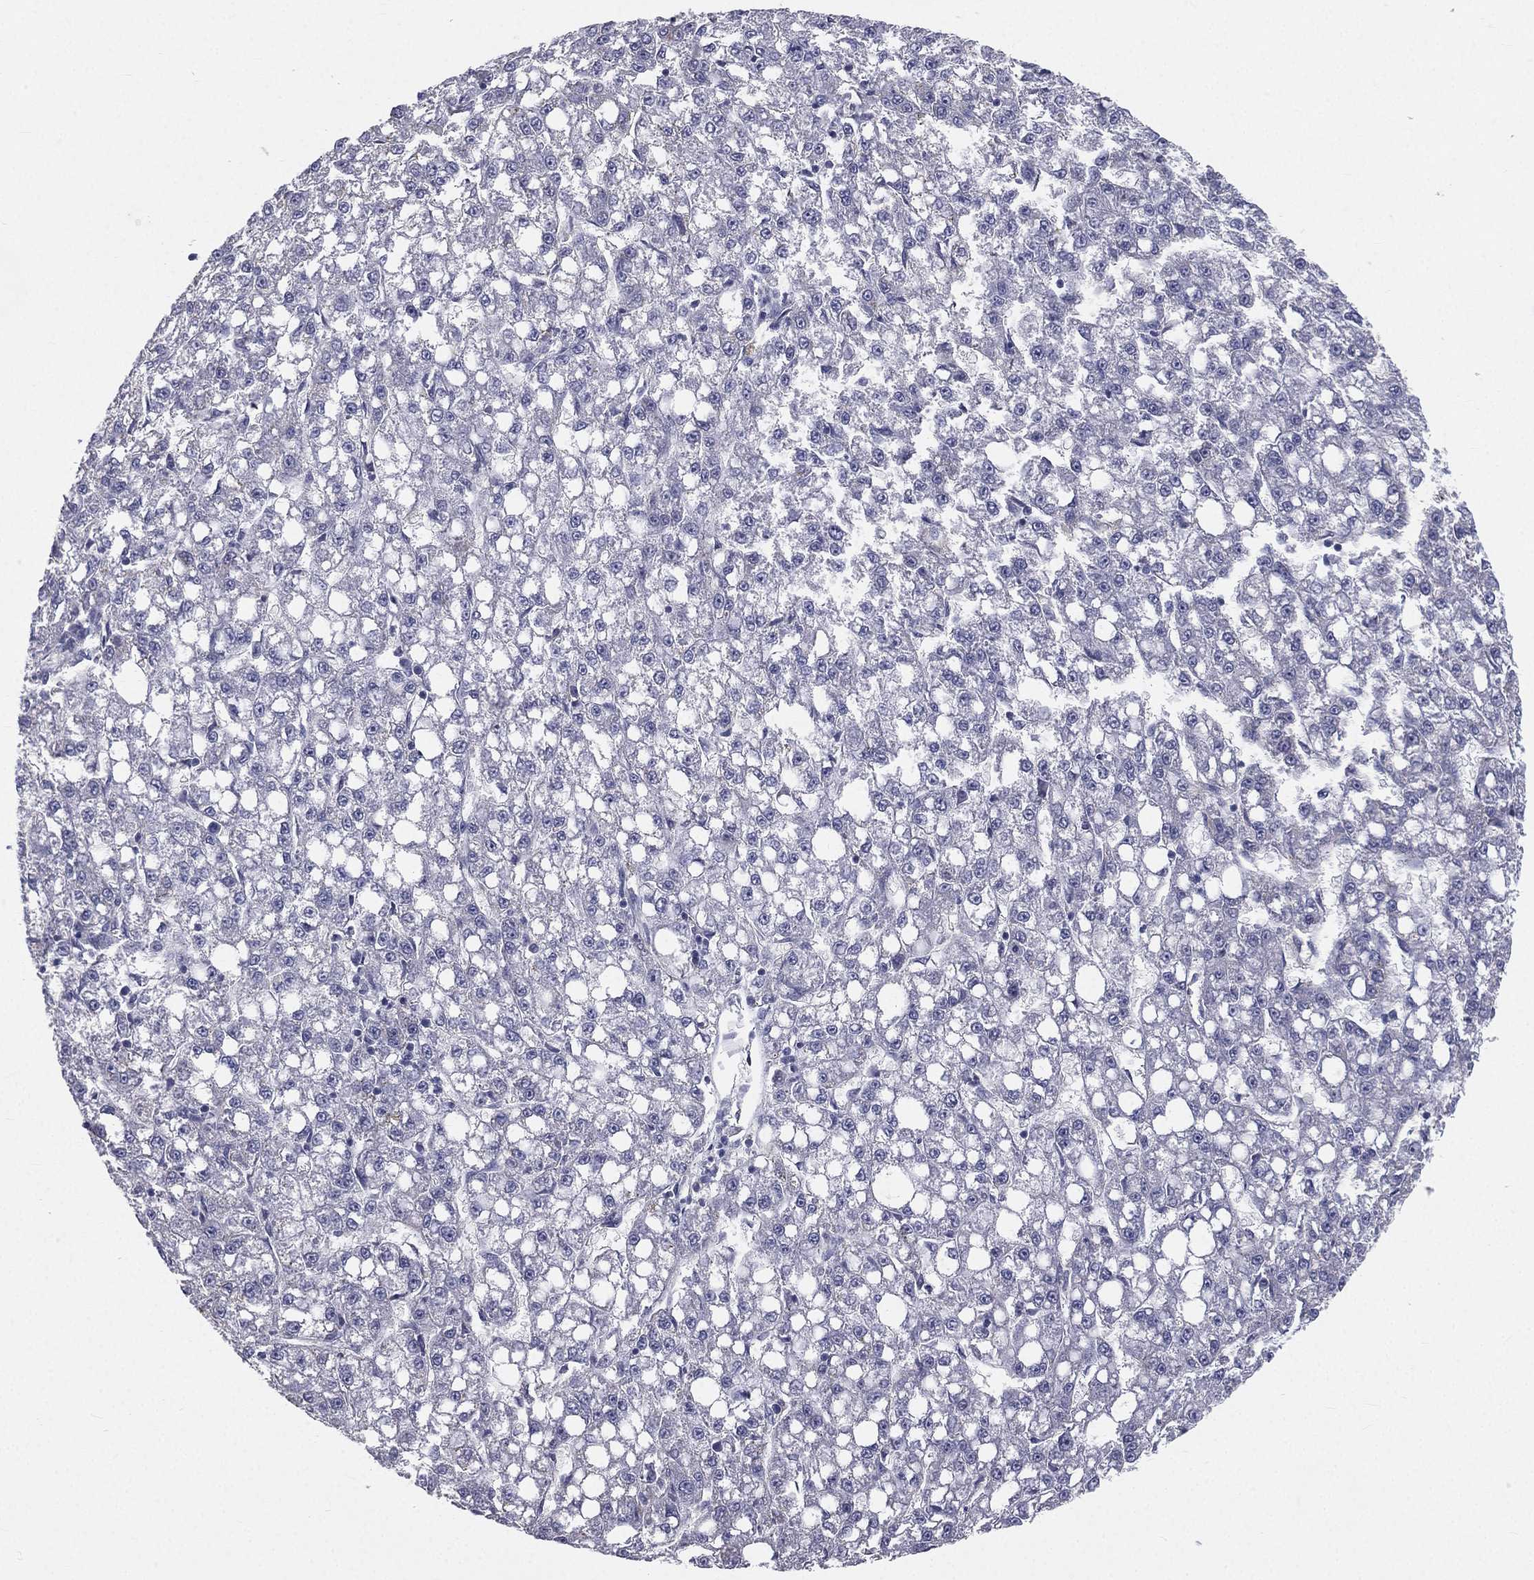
{"staining": {"intensity": "negative", "quantity": "none", "location": "none"}, "tissue": "liver cancer", "cell_type": "Tumor cells", "image_type": "cancer", "snomed": [{"axis": "morphology", "description": "Carcinoma, Hepatocellular, NOS"}, {"axis": "topography", "description": "Liver"}], "caption": "Tumor cells show no significant protein expression in liver cancer (hepatocellular carcinoma). The staining is performed using DAB brown chromogen with nuclei counter-stained in using hematoxylin.", "gene": "MUC13", "patient": {"sex": "female", "age": 65}}